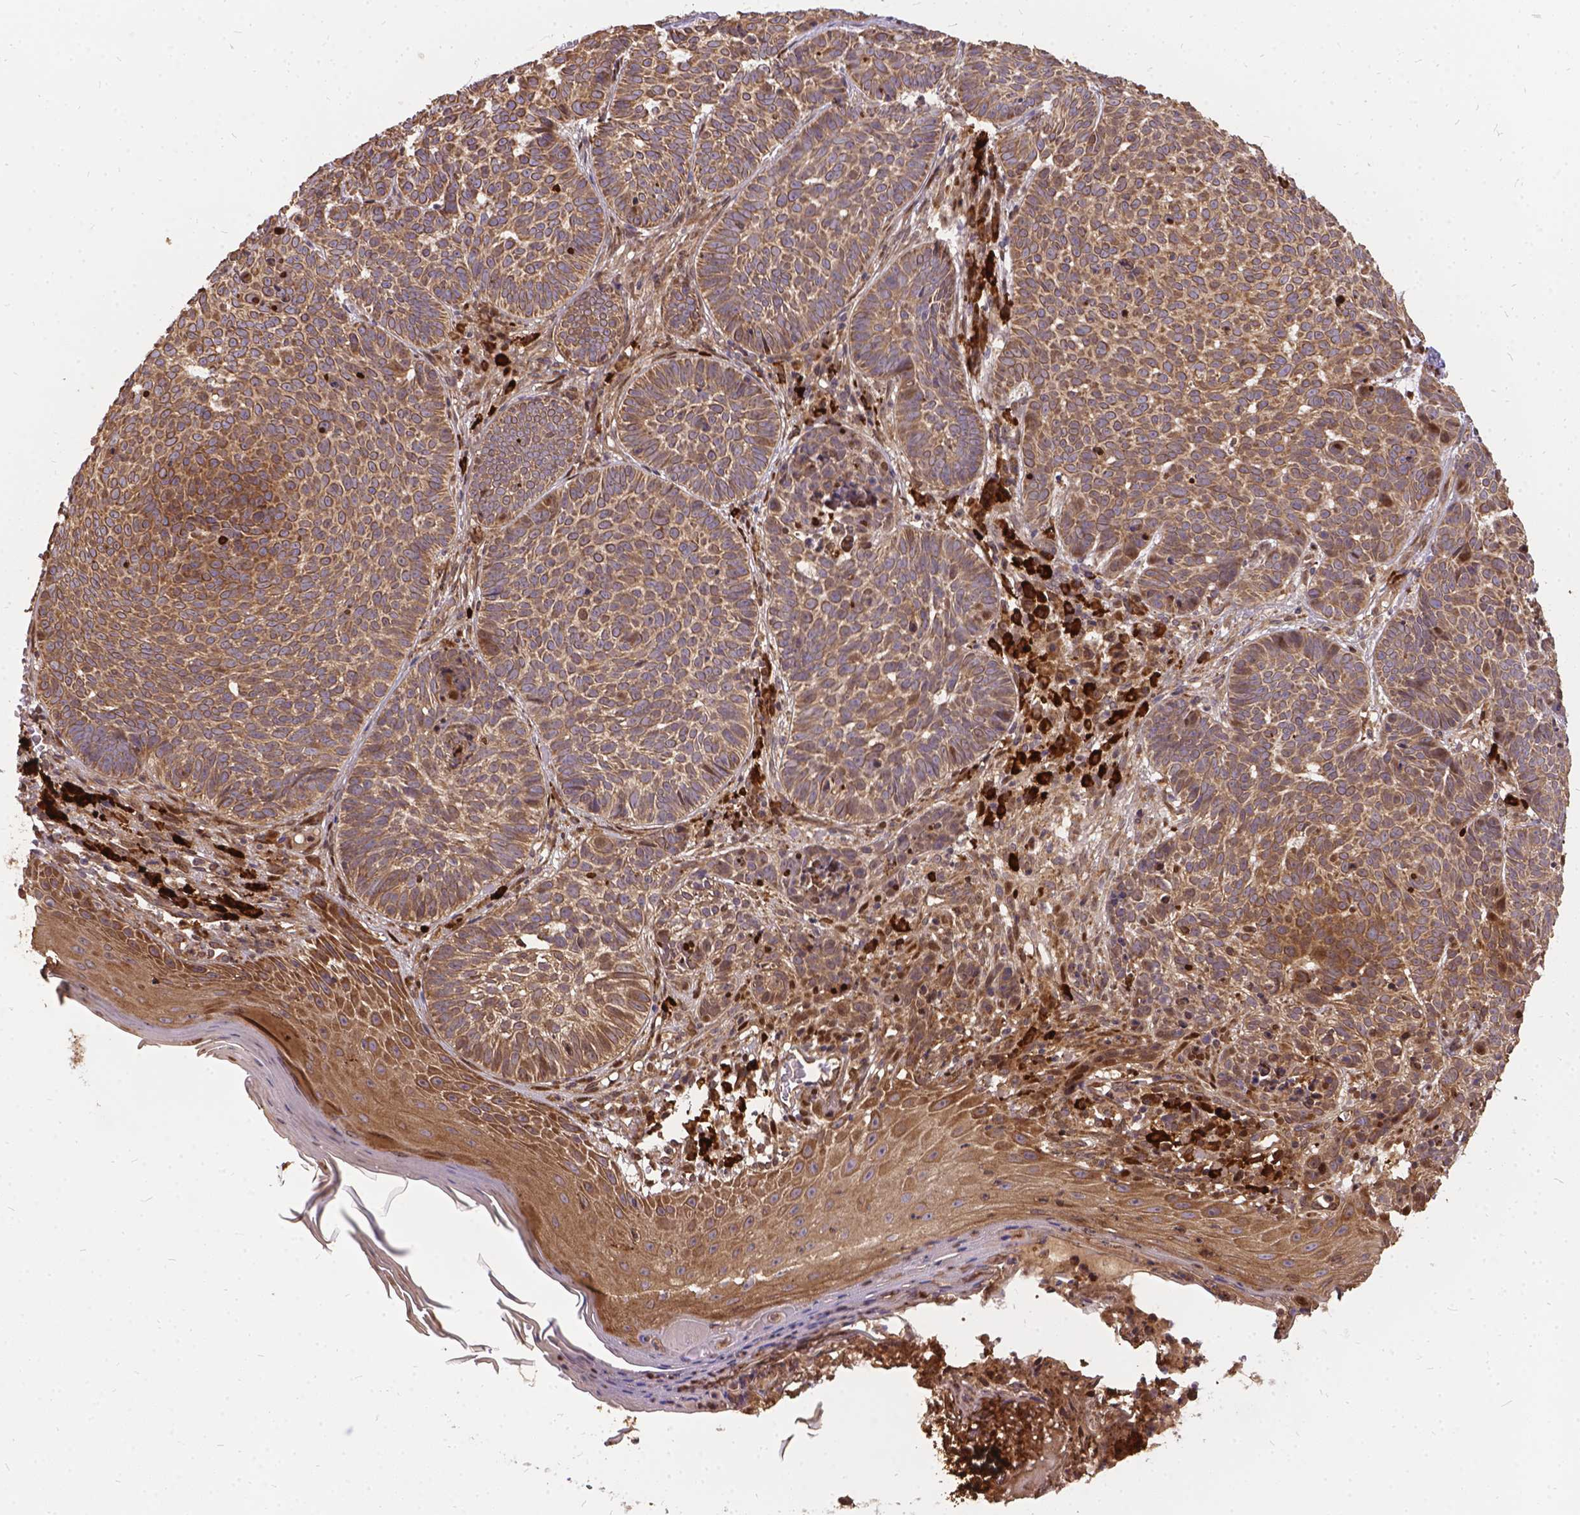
{"staining": {"intensity": "weak", "quantity": ">75%", "location": "cytoplasmic/membranous"}, "tissue": "skin cancer", "cell_type": "Tumor cells", "image_type": "cancer", "snomed": [{"axis": "morphology", "description": "Basal cell carcinoma"}, {"axis": "topography", "description": "Skin"}], "caption": "Skin cancer was stained to show a protein in brown. There is low levels of weak cytoplasmic/membranous expression in approximately >75% of tumor cells.", "gene": "DENND6A", "patient": {"sex": "male", "age": 90}}